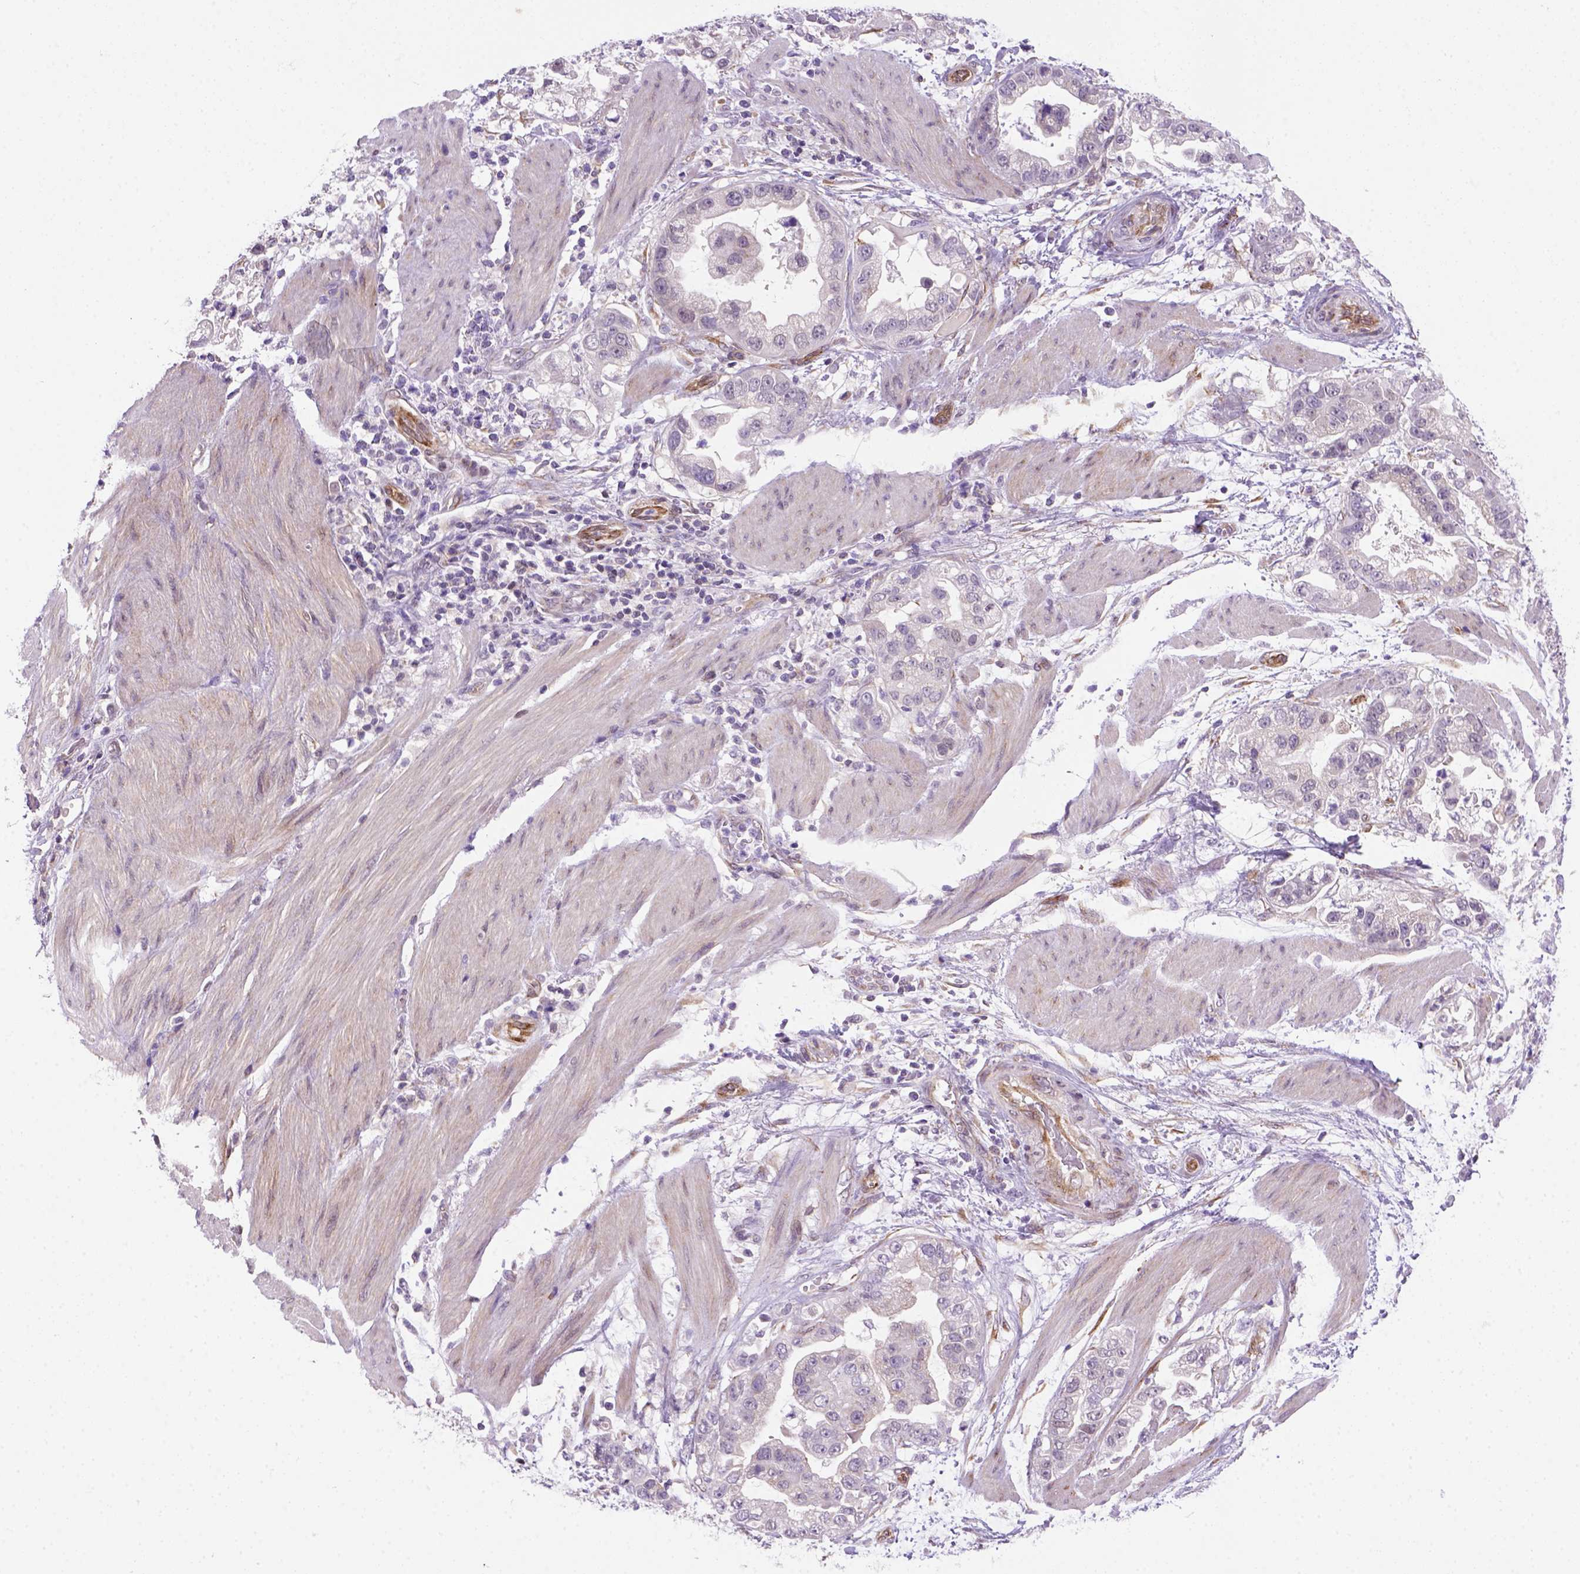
{"staining": {"intensity": "weak", "quantity": "<25%", "location": "nuclear"}, "tissue": "stomach cancer", "cell_type": "Tumor cells", "image_type": "cancer", "snomed": [{"axis": "morphology", "description": "Adenocarcinoma, NOS"}, {"axis": "topography", "description": "Stomach"}], "caption": "This histopathology image is of adenocarcinoma (stomach) stained with immunohistochemistry to label a protein in brown with the nuclei are counter-stained blue. There is no positivity in tumor cells.", "gene": "MGMT", "patient": {"sex": "male", "age": 59}}